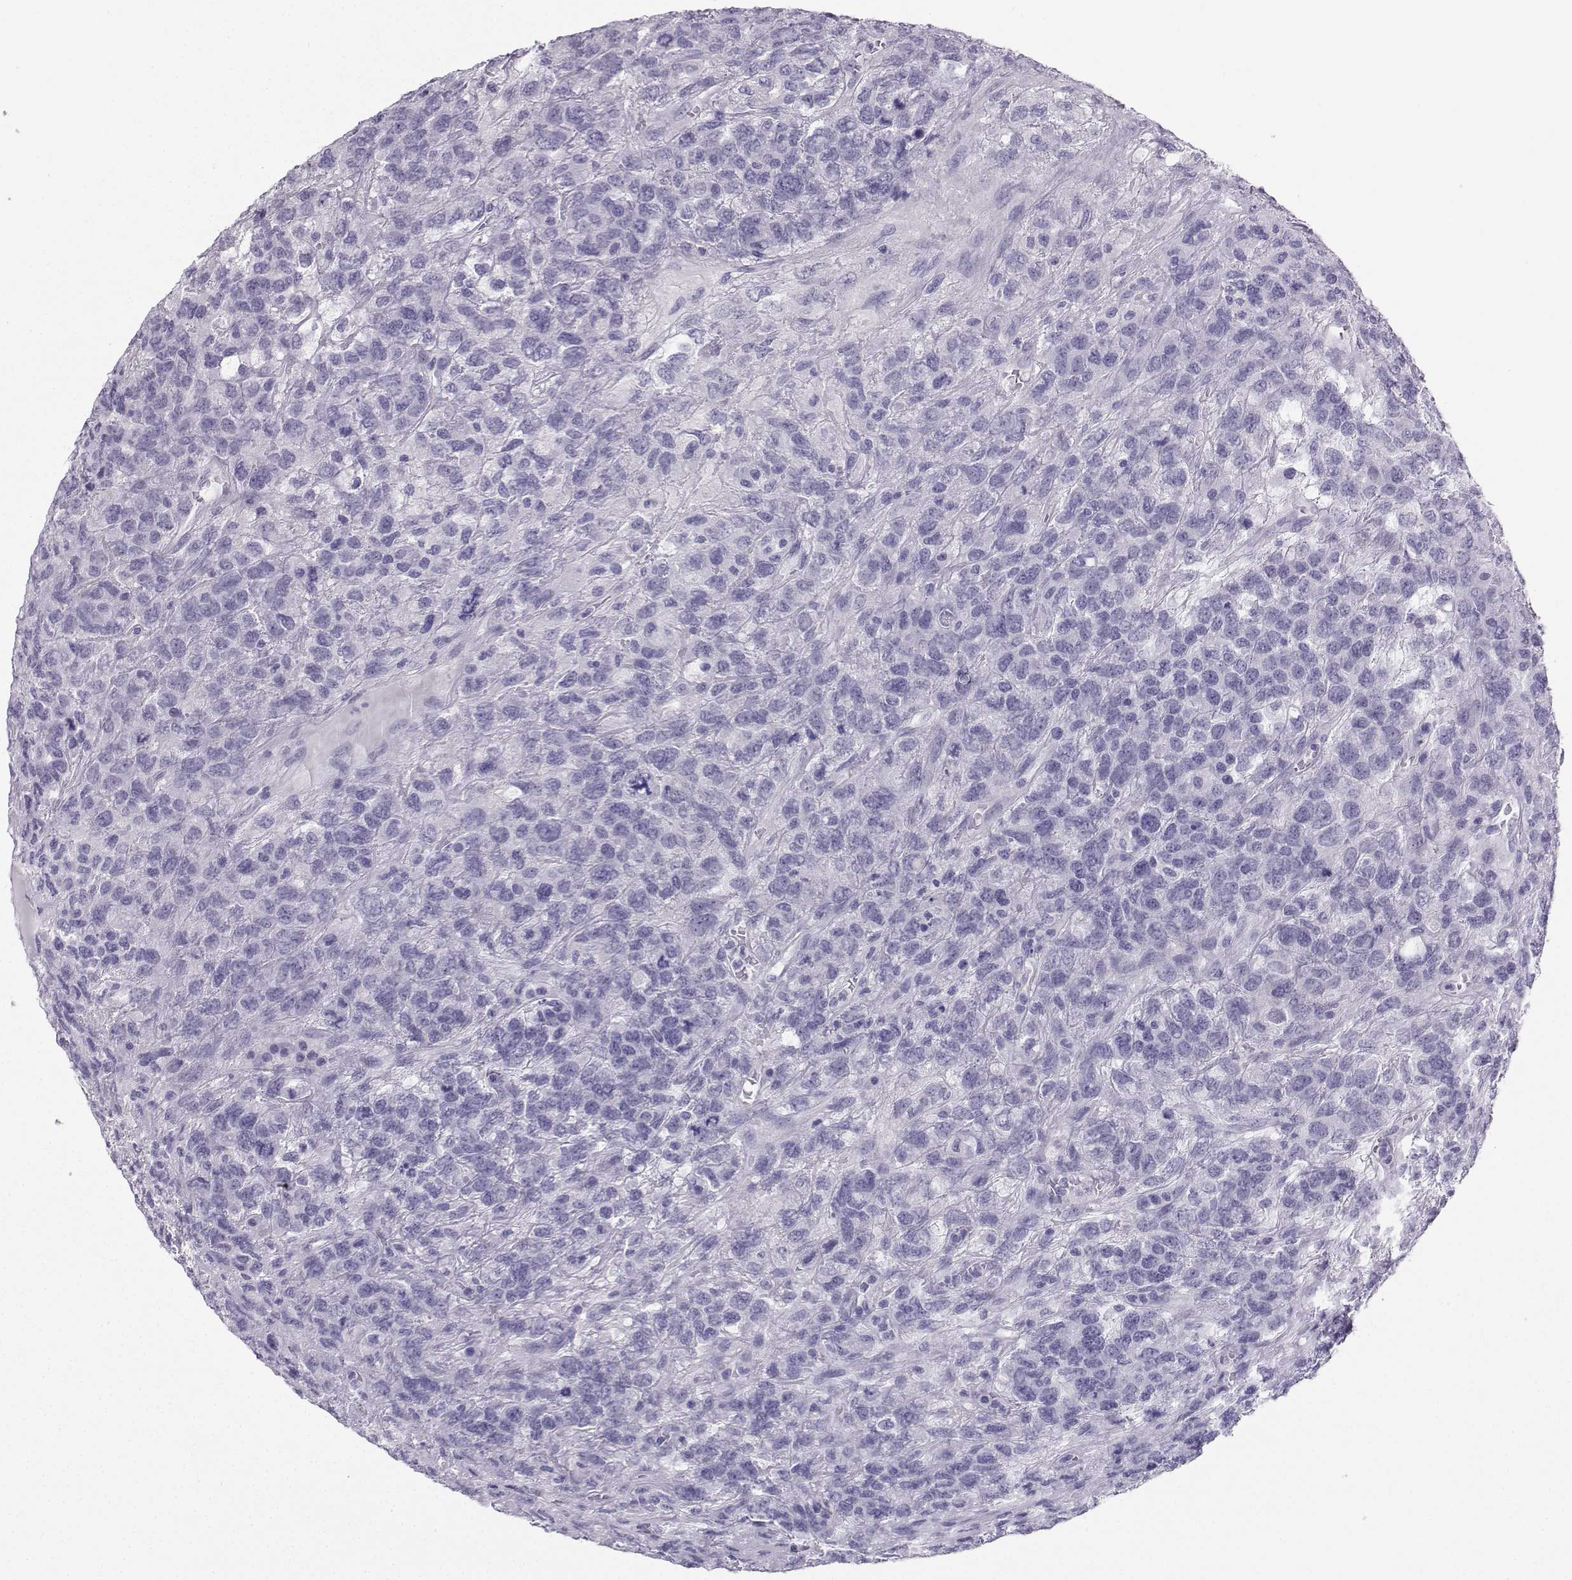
{"staining": {"intensity": "negative", "quantity": "none", "location": "none"}, "tissue": "testis cancer", "cell_type": "Tumor cells", "image_type": "cancer", "snomed": [{"axis": "morphology", "description": "Seminoma, NOS"}, {"axis": "topography", "description": "Testis"}], "caption": "High power microscopy histopathology image of an immunohistochemistry (IHC) micrograph of testis seminoma, revealing no significant positivity in tumor cells.", "gene": "NEFL", "patient": {"sex": "male", "age": 52}}